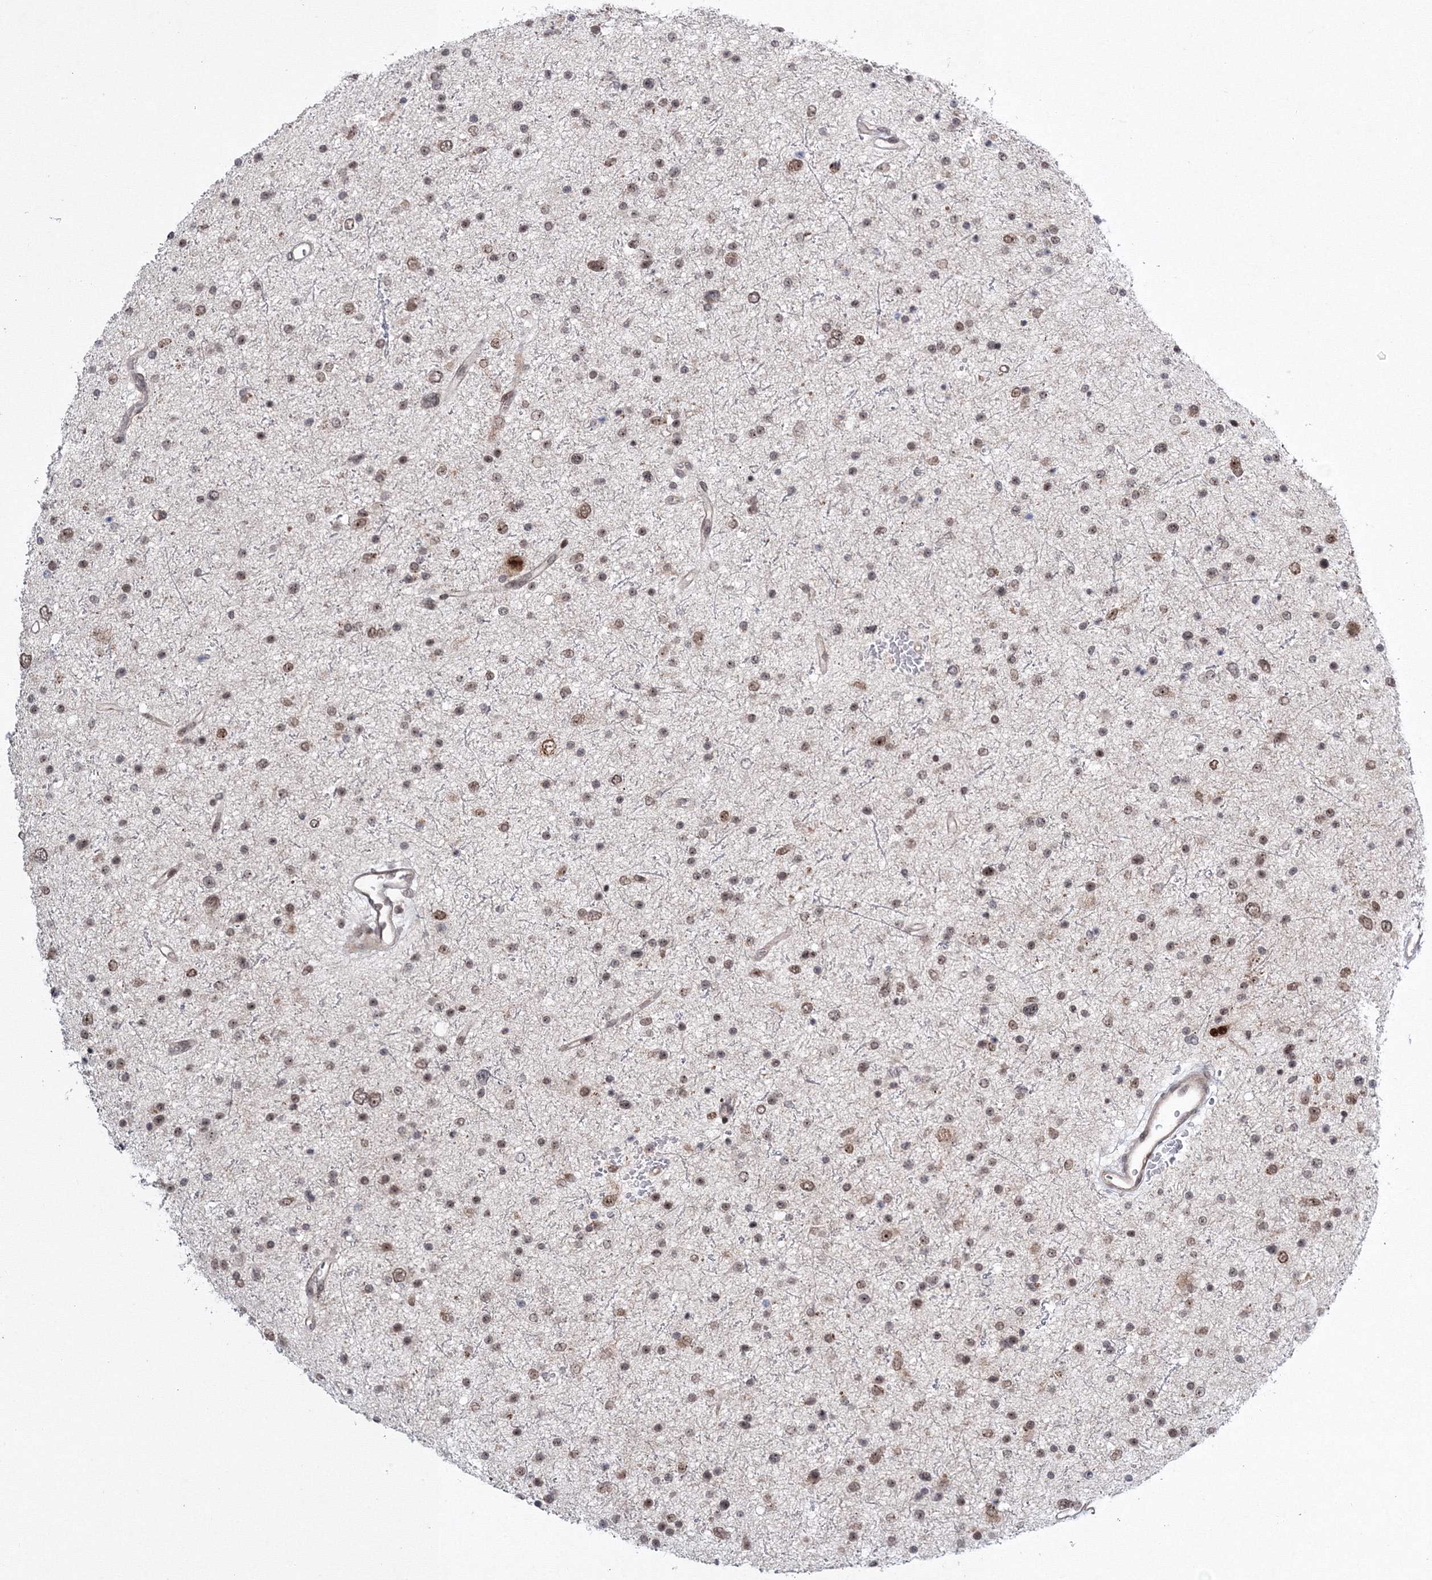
{"staining": {"intensity": "moderate", "quantity": "<25%", "location": "nuclear"}, "tissue": "glioma", "cell_type": "Tumor cells", "image_type": "cancer", "snomed": [{"axis": "morphology", "description": "Glioma, malignant, Low grade"}, {"axis": "topography", "description": "Brain"}], "caption": "A photomicrograph of human glioma stained for a protein demonstrates moderate nuclear brown staining in tumor cells. (brown staining indicates protein expression, while blue staining denotes nuclei).", "gene": "NOA1", "patient": {"sex": "female", "age": 37}}